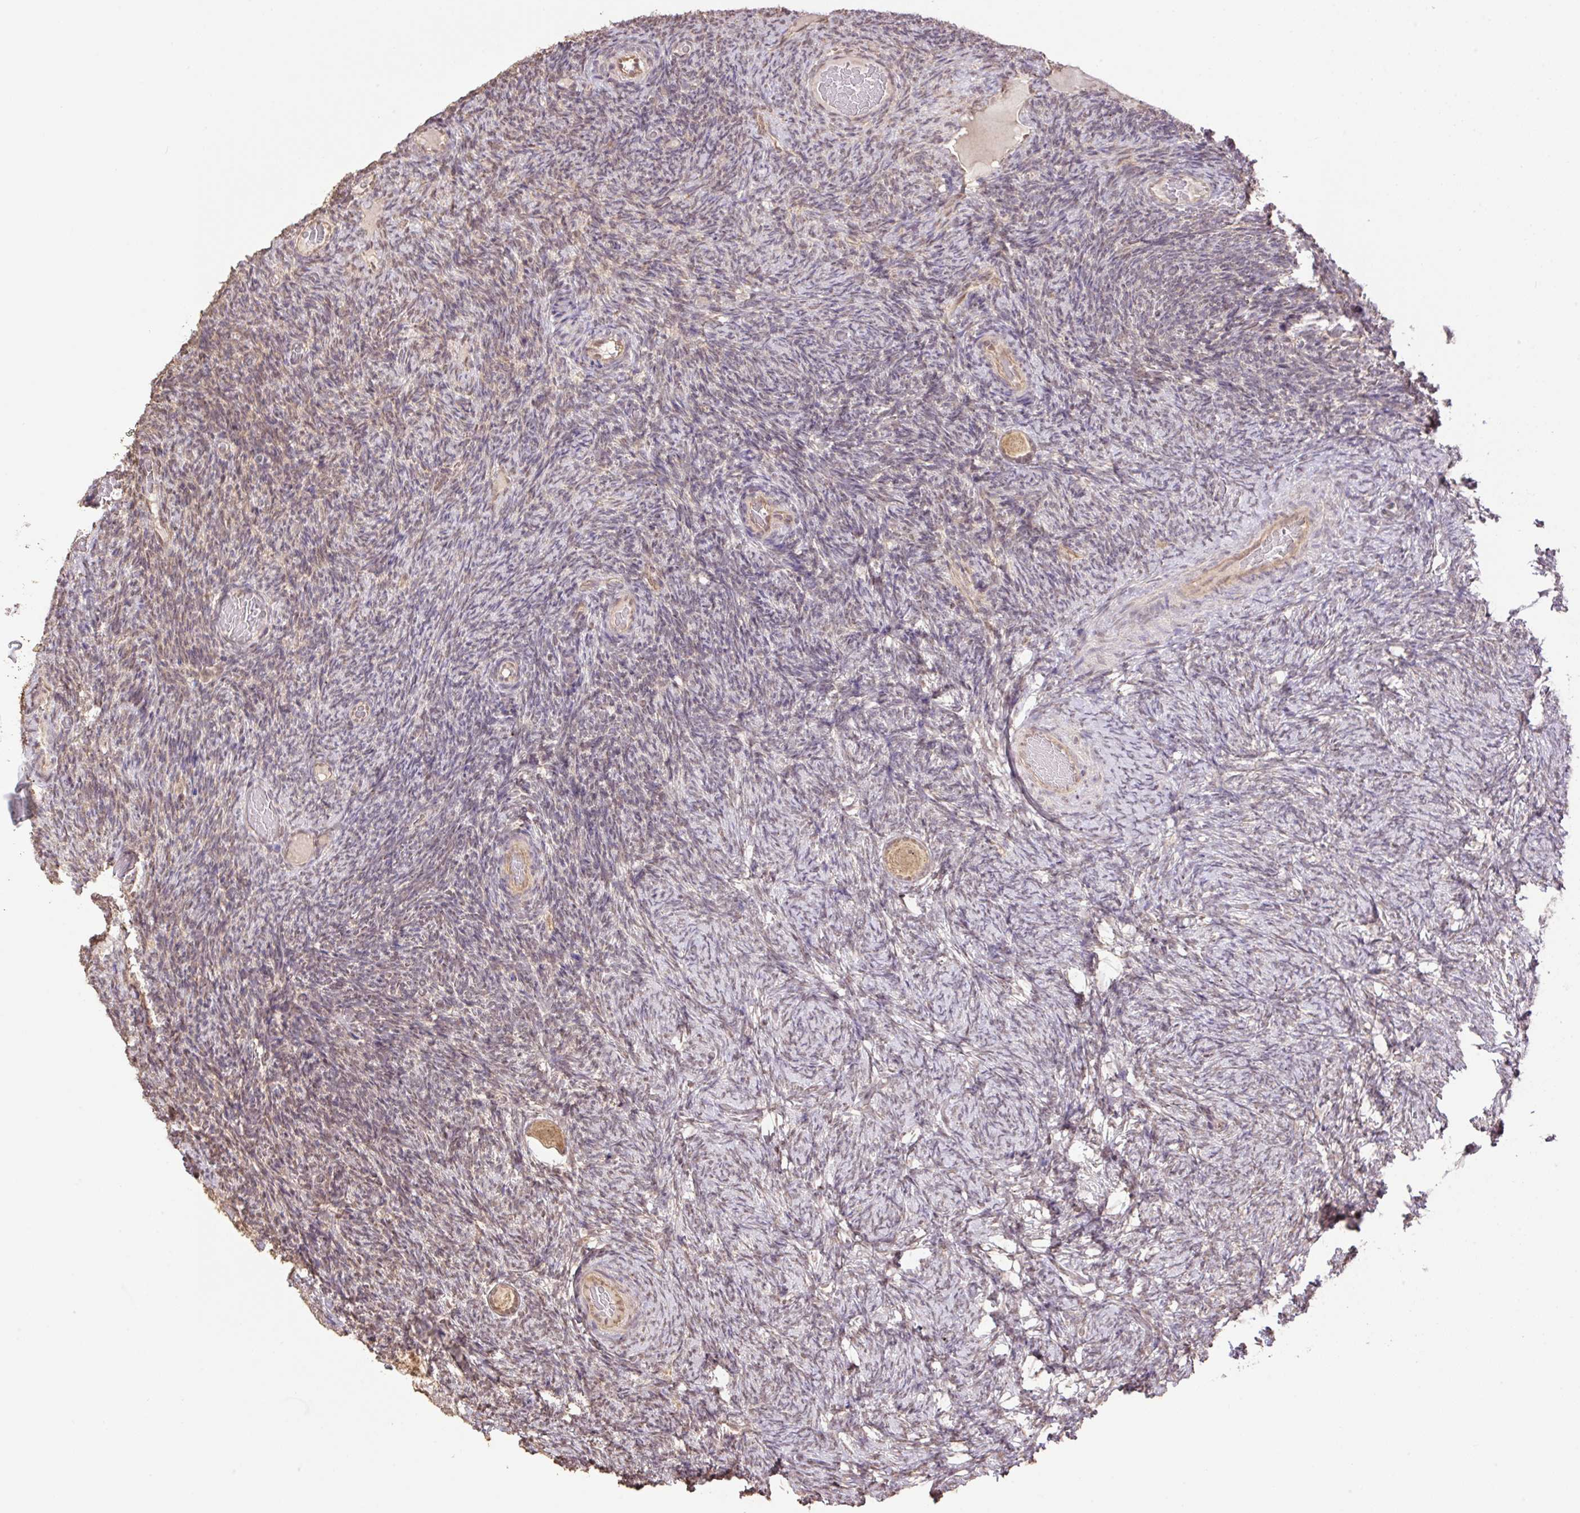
{"staining": {"intensity": "moderate", "quantity": ">75%", "location": "cytoplasmic/membranous,nuclear"}, "tissue": "ovary", "cell_type": "Follicle cells", "image_type": "normal", "snomed": [{"axis": "morphology", "description": "Normal tissue, NOS"}, {"axis": "topography", "description": "Ovary"}], "caption": "Immunohistochemistry staining of benign ovary, which reveals medium levels of moderate cytoplasmic/membranous,nuclear positivity in about >75% of follicle cells indicating moderate cytoplasmic/membranous,nuclear protein expression. The staining was performed using DAB (3,3'-diaminobenzidine) (brown) for protein detection and nuclei were counterstained in hematoxylin (blue).", "gene": "VPS25", "patient": {"sex": "female", "age": 34}}